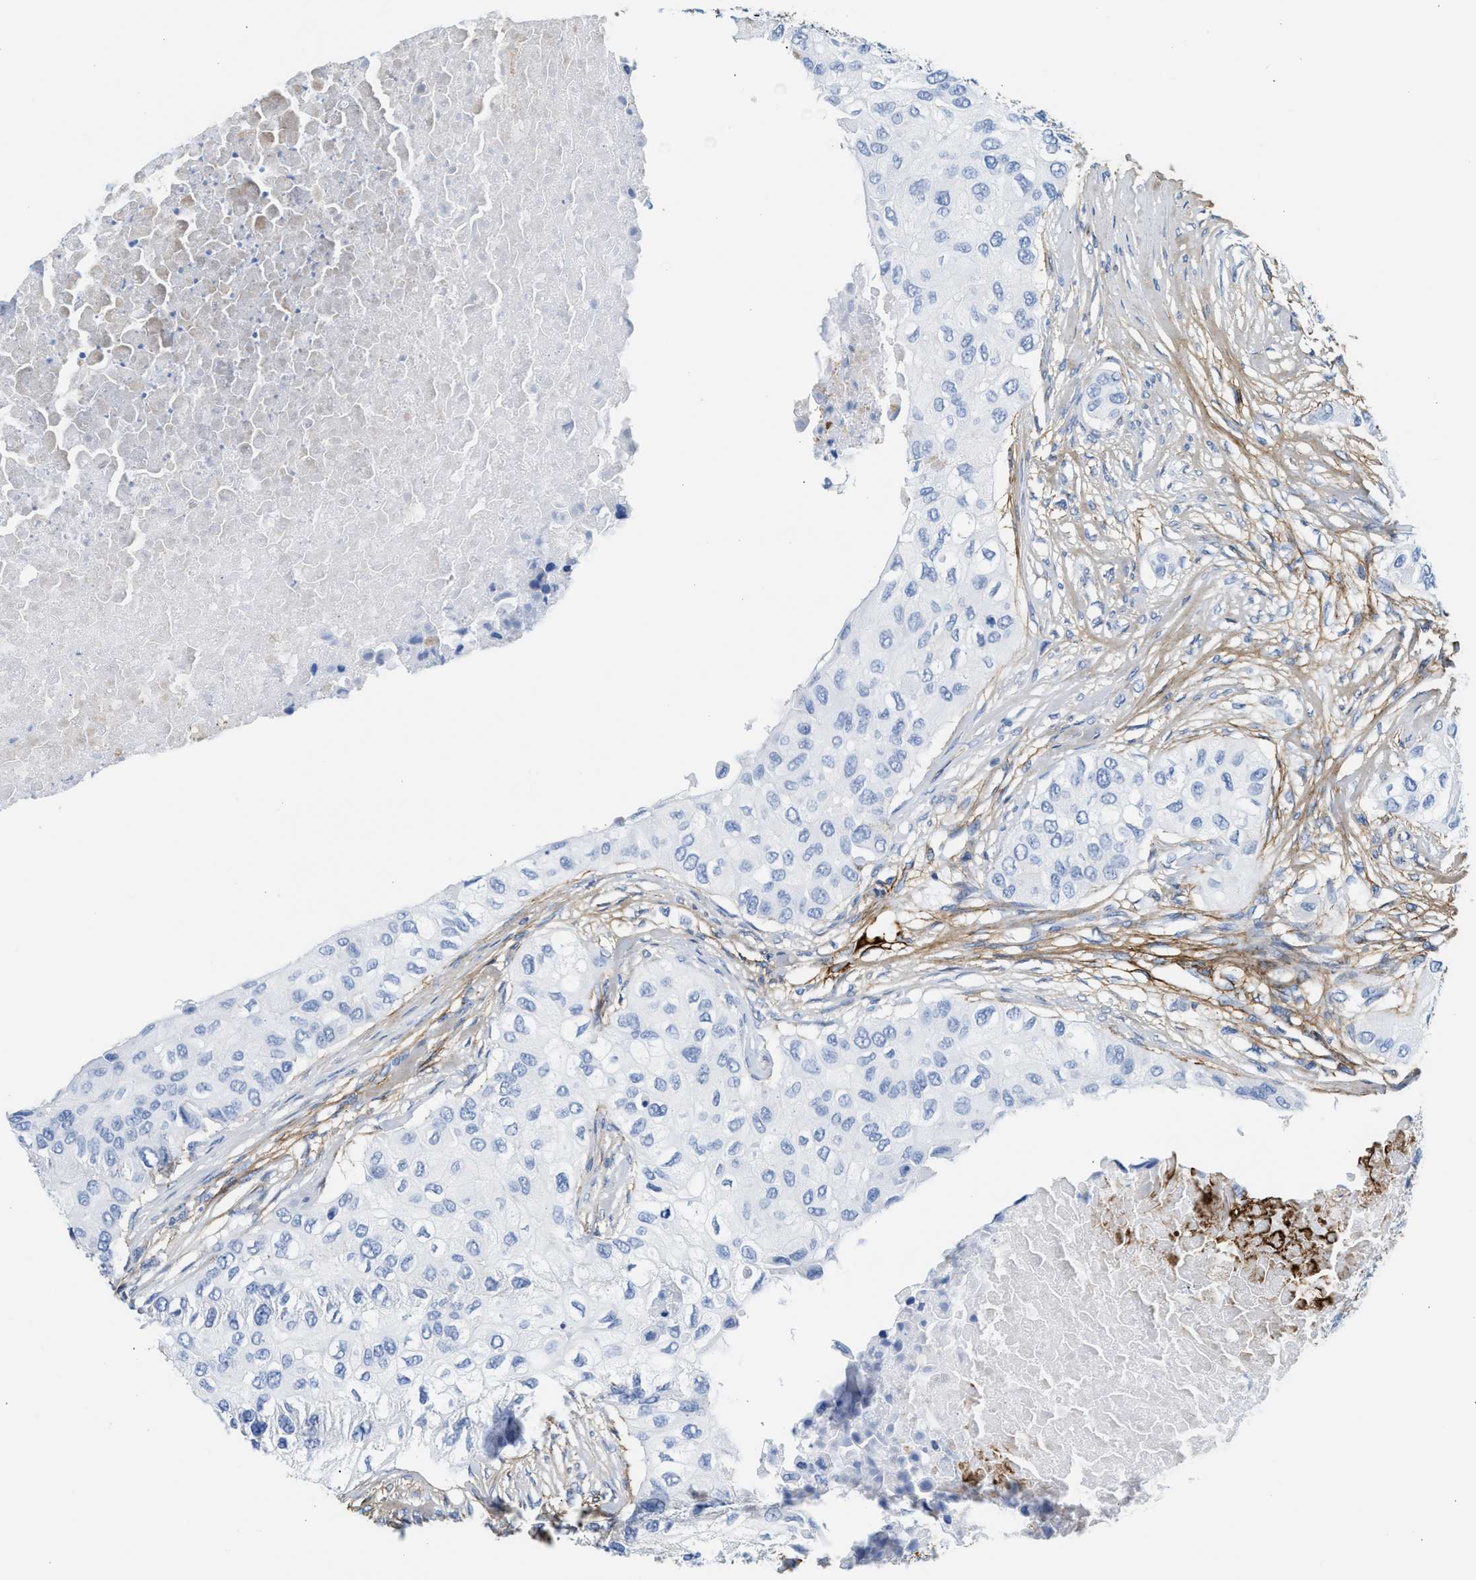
{"staining": {"intensity": "negative", "quantity": "none", "location": "none"}, "tissue": "breast cancer", "cell_type": "Tumor cells", "image_type": "cancer", "snomed": [{"axis": "morphology", "description": "Normal tissue, NOS"}, {"axis": "morphology", "description": "Duct carcinoma"}, {"axis": "topography", "description": "Breast"}], "caption": "A high-resolution photomicrograph shows IHC staining of invasive ductal carcinoma (breast), which displays no significant expression in tumor cells.", "gene": "TNR", "patient": {"sex": "female", "age": 49}}